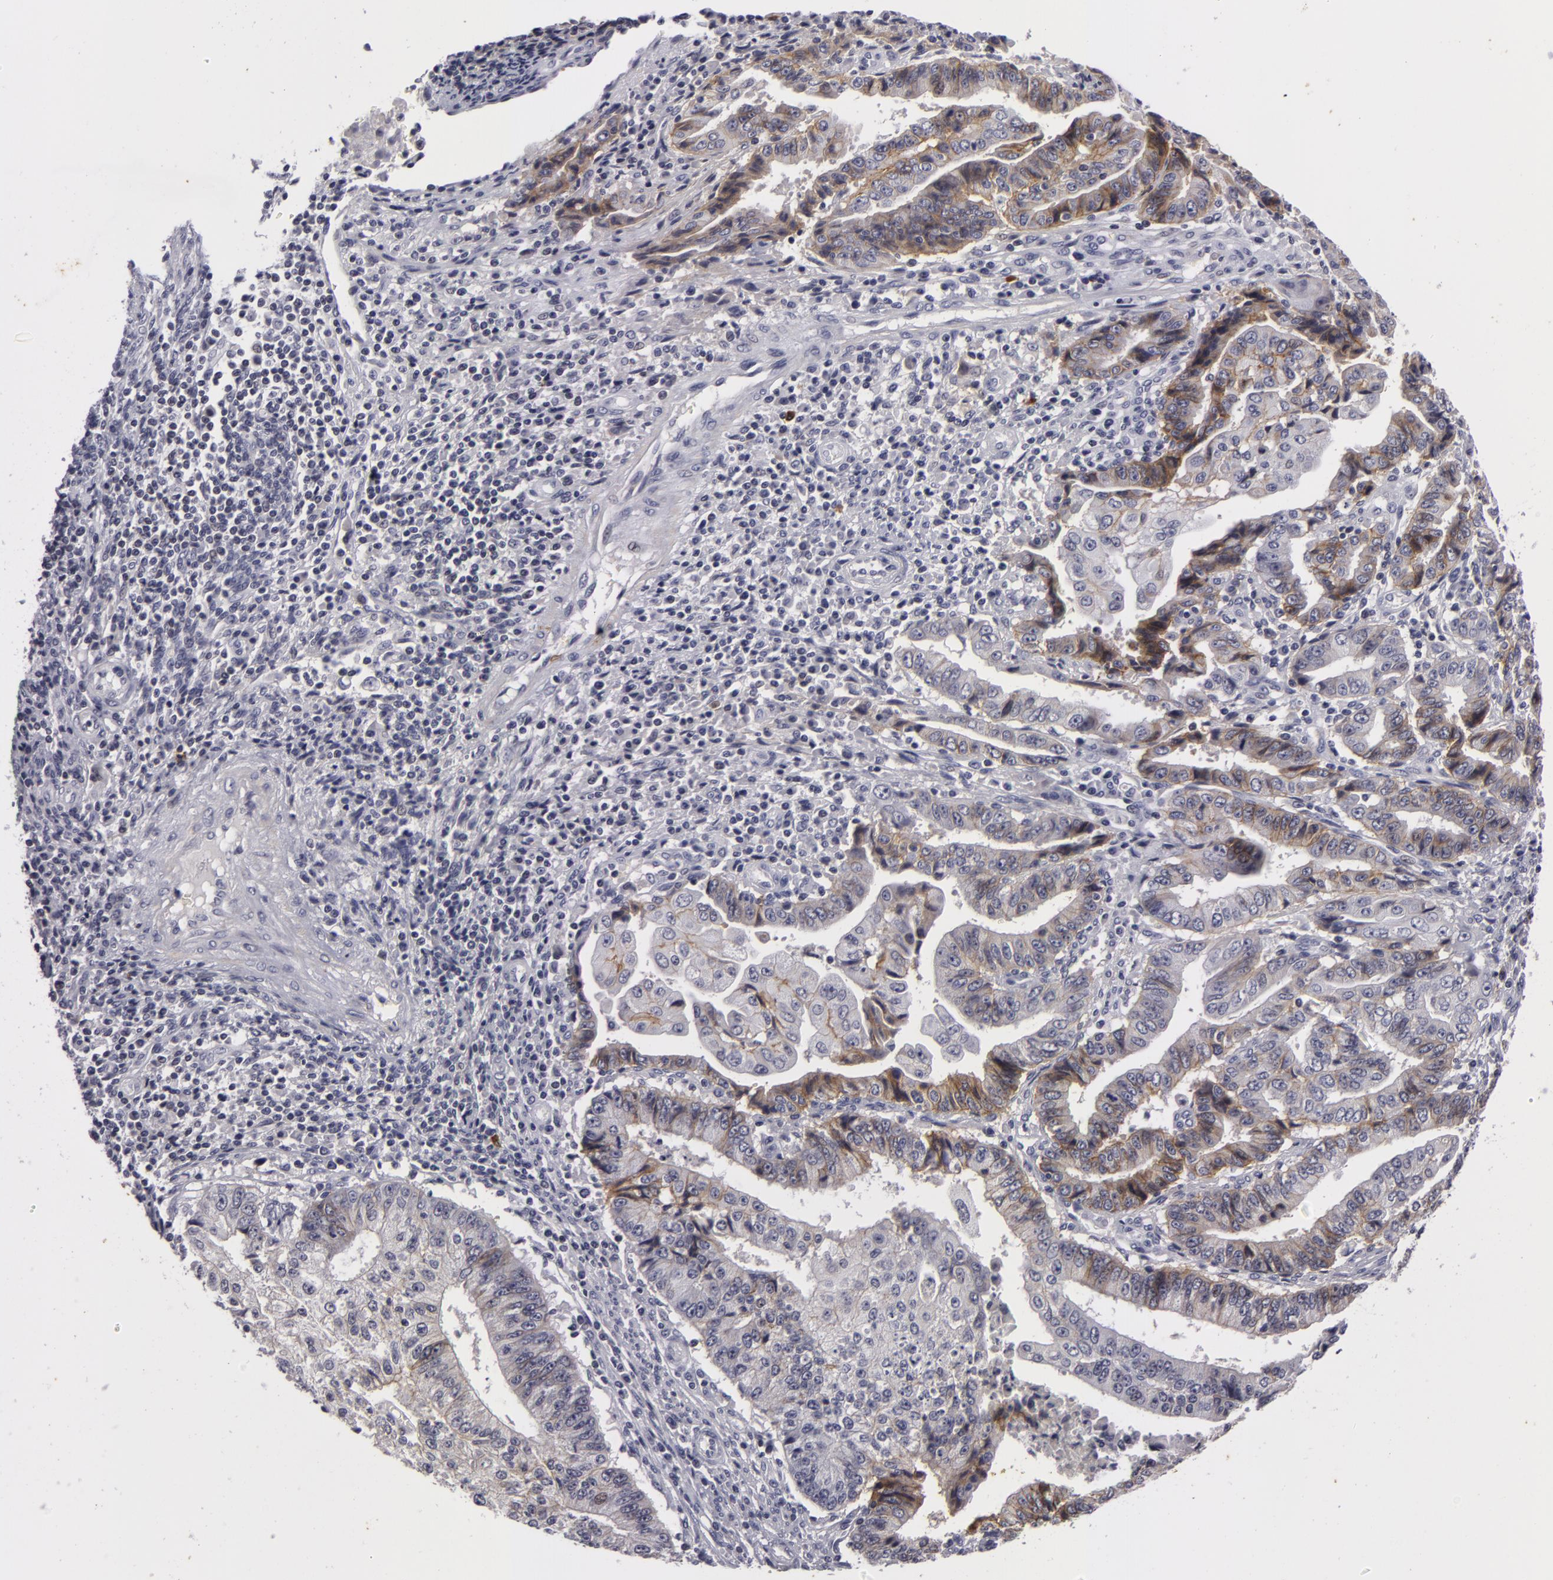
{"staining": {"intensity": "weak", "quantity": "25%-75%", "location": "cytoplasmic/membranous"}, "tissue": "endometrial cancer", "cell_type": "Tumor cells", "image_type": "cancer", "snomed": [{"axis": "morphology", "description": "Adenocarcinoma, NOS"}, {"axis": "topography", "description": "Endometrium"}], "caption": "Immunohistochemistry (IHC) image of neoplastic tissue: human endometrial cancer stained using immunohistochemistry (IHC) displays low levels of weak protein expression localized specifically in the cytoplasmic/membranous of tumor cells, appearing as a cytoplasmic/membranous brown color.", "gene": "NLGN4X", "patient": {"sex": "female", "age": 75}}